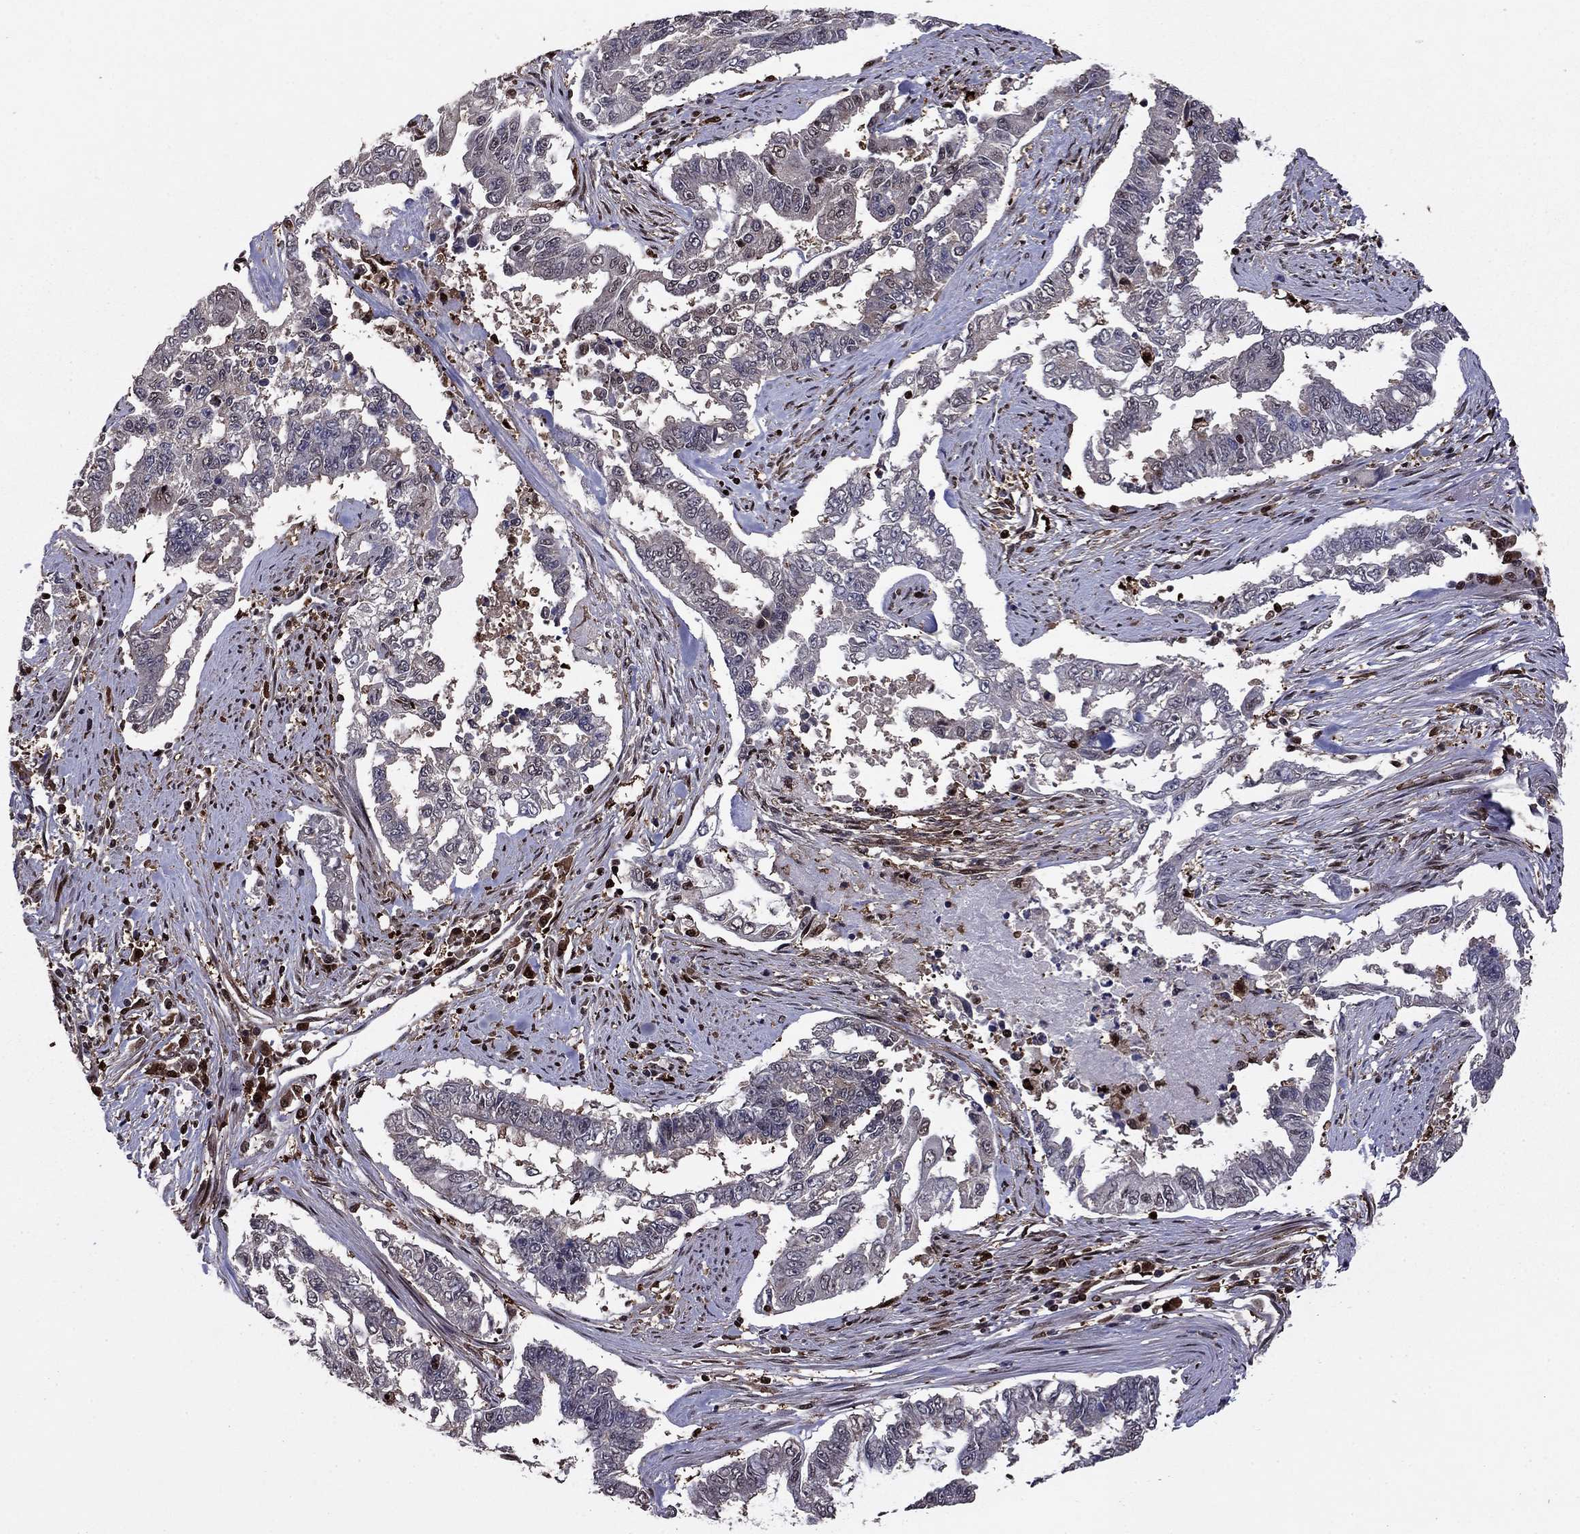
{"staining": {"intensity": "negative", "quantity": "none", "location": "none"}, "tissue": "endometrial cancer", "cell_type": "Tumor cells", "image_type": "cancer", "snomed": [{"axis": "morphology", "description": "Adenocarcinoma, NOS"}, {"axis": "topography", "description": "Uterus"}], "caption": "The IHC histopathology image has no significant positivity in tumor cells of adenocarcinoma (endometrial) tissue. (DAB (3,3'-diaminobenzidine) immunohistochemistry visualized using brightfield microscopy, high magnification).", "gene": "APPBP2", "patient": {"sex": "female", "age": 59}}